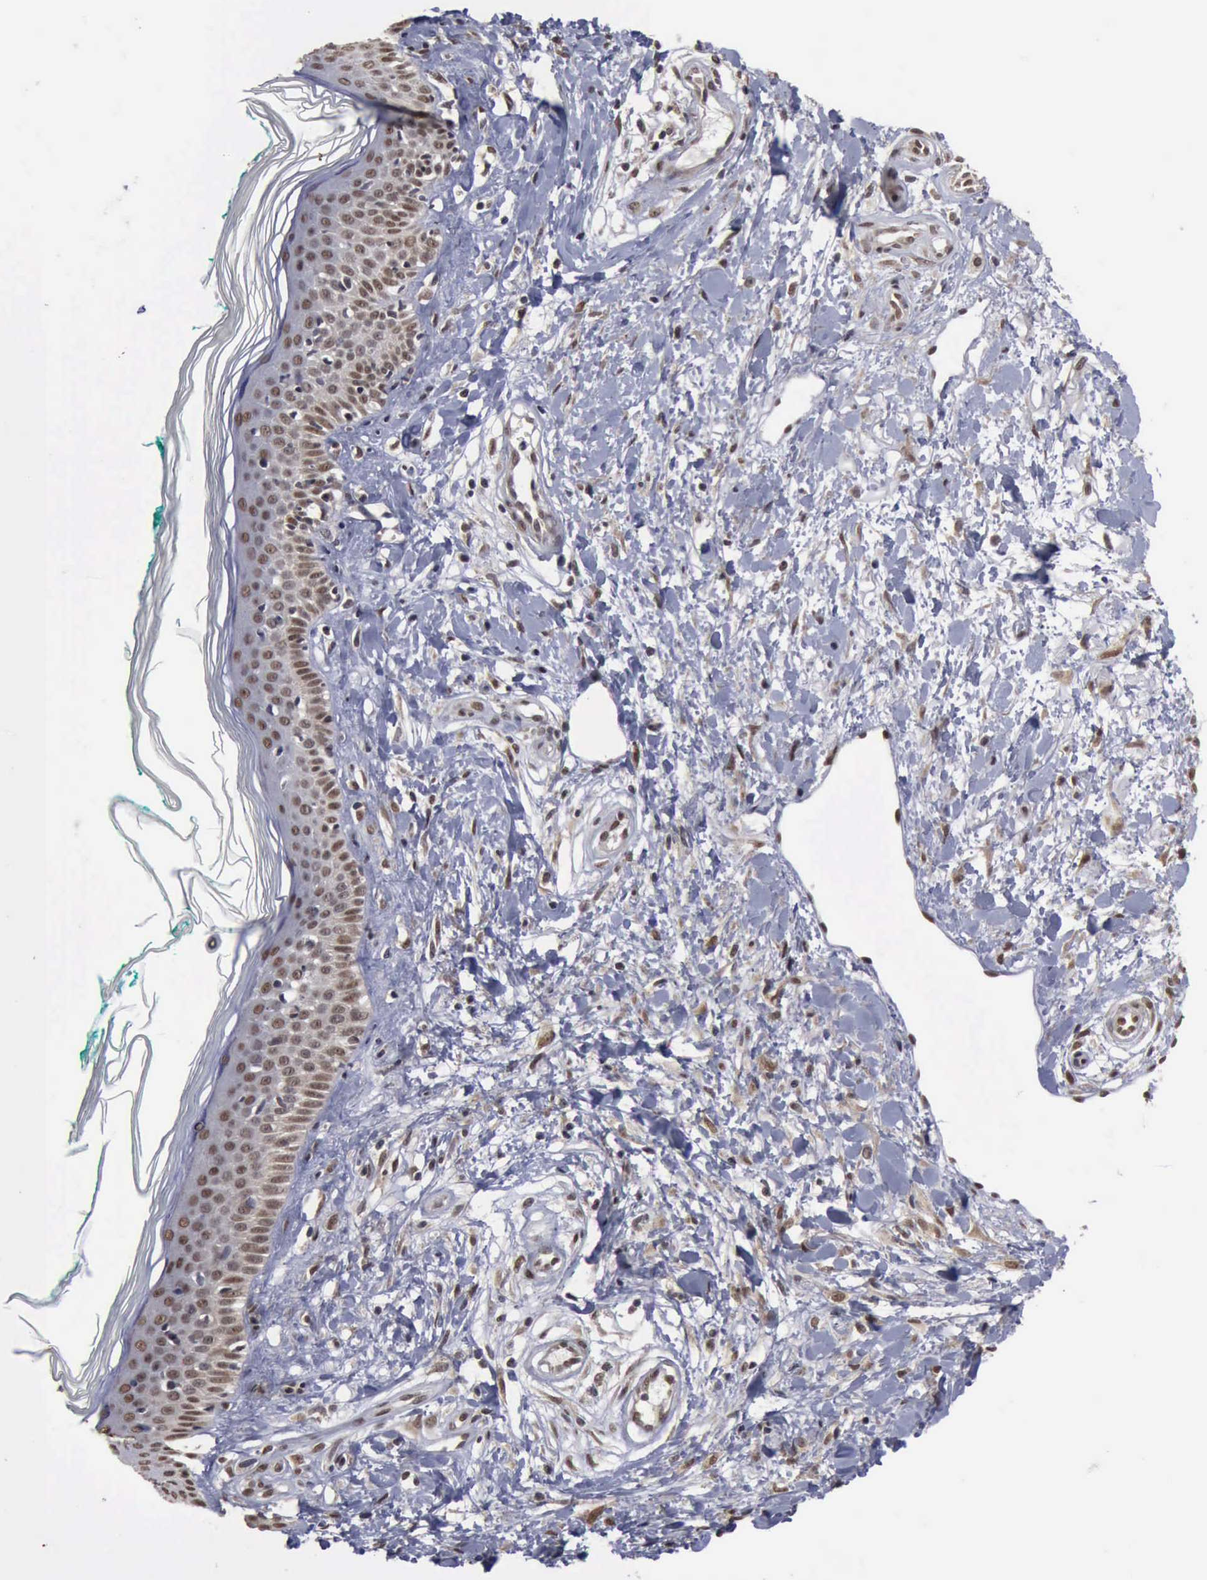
{"staining": {"intensity": "weak", "quantity": "25%-75%", "location": "cytoplasmic/membranous,nuclear"}, "tissue": "melanoma", "cell_type": "Tumor cells", "image_type": "cancer", "snomed": [{"axis": "morphology", "description": "Malignant melanoma, NOS"}, {"axis": "topography", "description": "Skin"}], "caption": "High-magnification brightfield microscopy of malignant melanoma stained with DAB (3,3'-diaminobenzidine) (brown) and counterstained with hematoxylin (blue). tumor cells exhibit weak cytoplasmic/membranous and nuclear expression is appreciated in about25%-75% of cells.", "gene": "RTCB", "patient": {"sex": "female", "age": 85}}